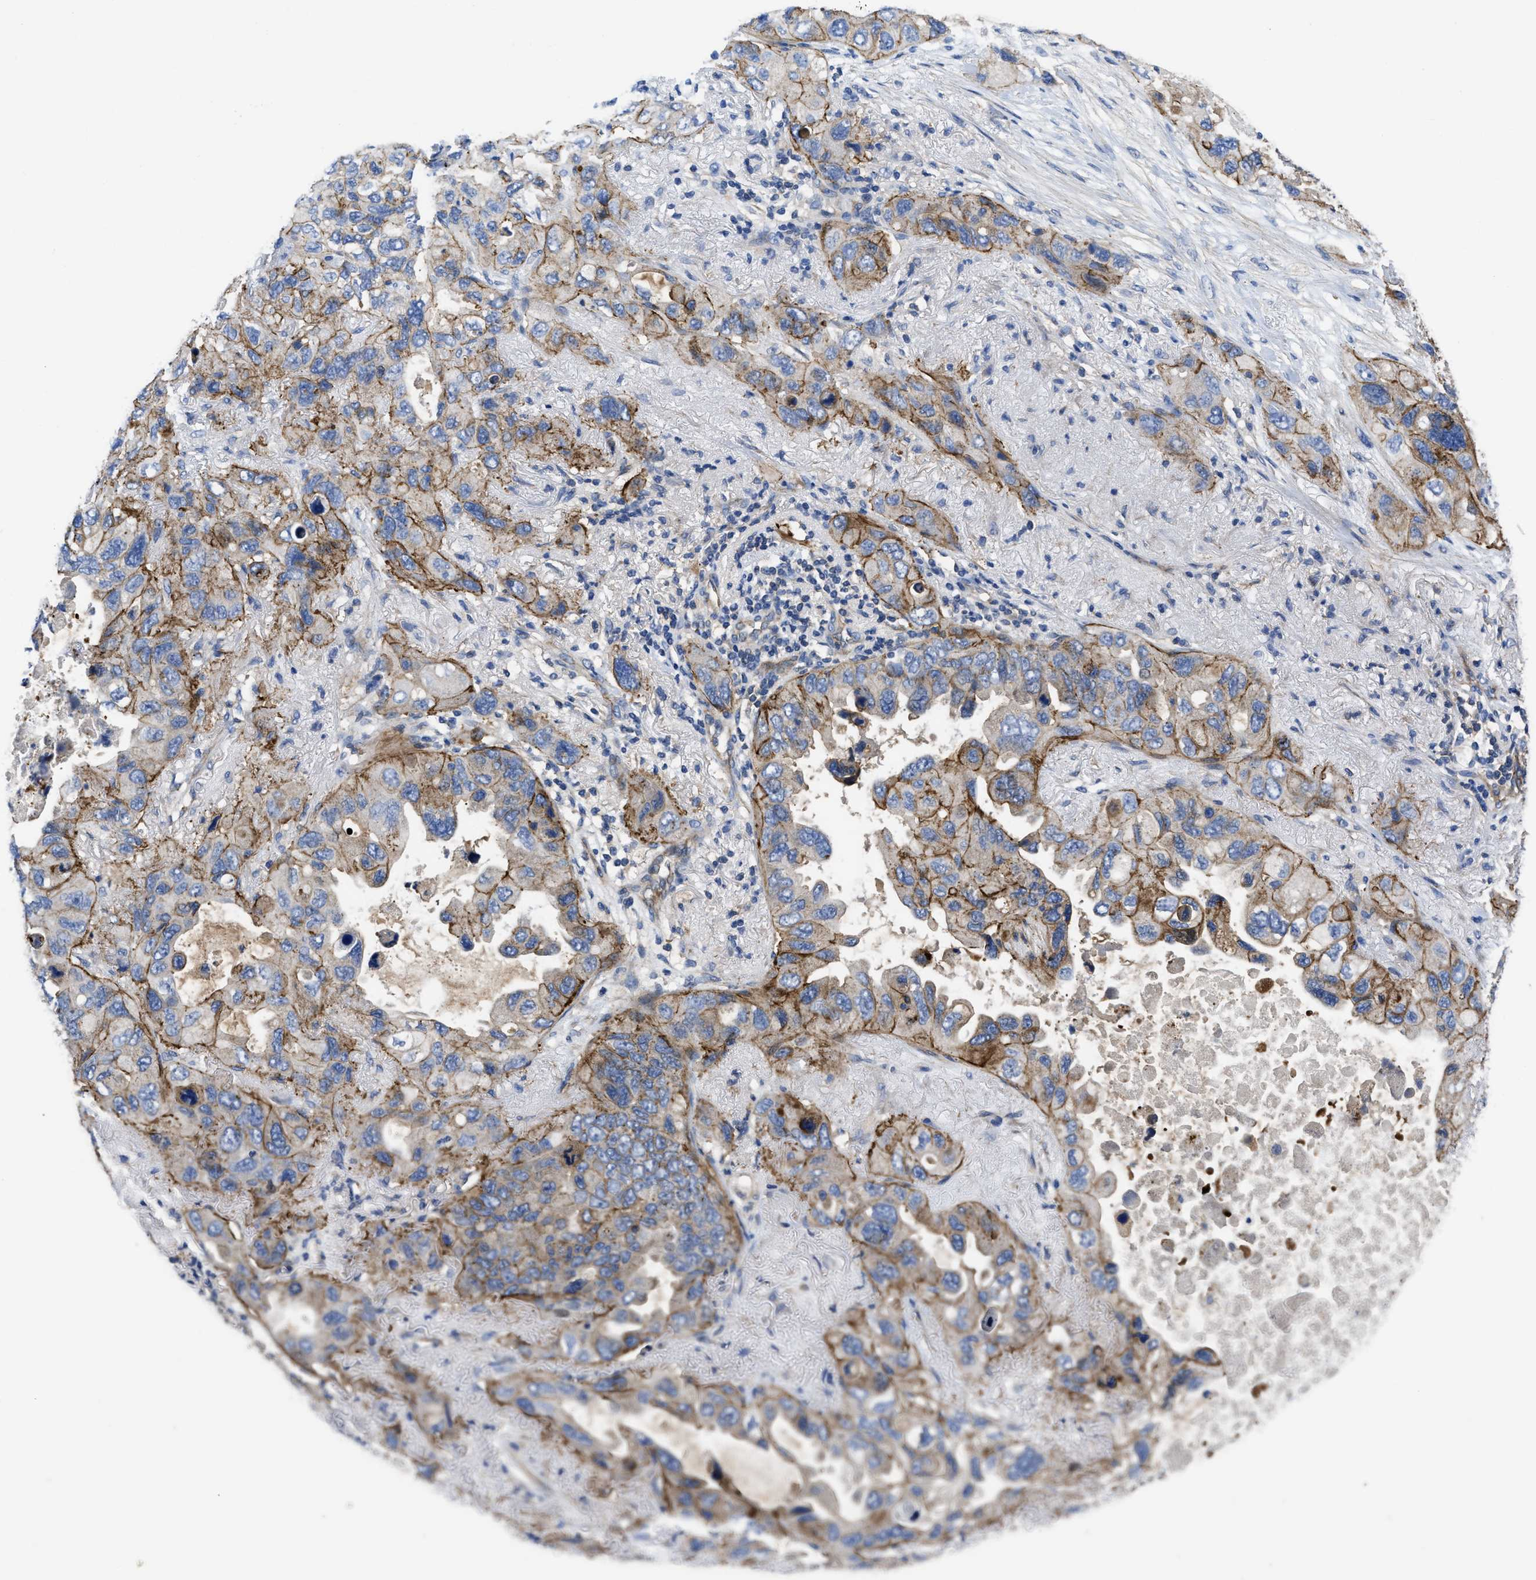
{"staining": {"intensity": "moderate", "quantity": "25%-75%", "location": "cytoplasmic/membranous"}, "tissue": "lung cancer", "cell_type": "Tumor cells", "image_type": "cancer", "snomed": [{"axis": "morphology", "description": "Squamous cell carcinoma, NOS"}, {"axis": "topography", "description": "Lung"}], "caption": "Lung cancer stained with a protein marker shows moderate staining in tumor cells.", "gene": "USP4", "patient": {"sex": "female", "age": 73}}